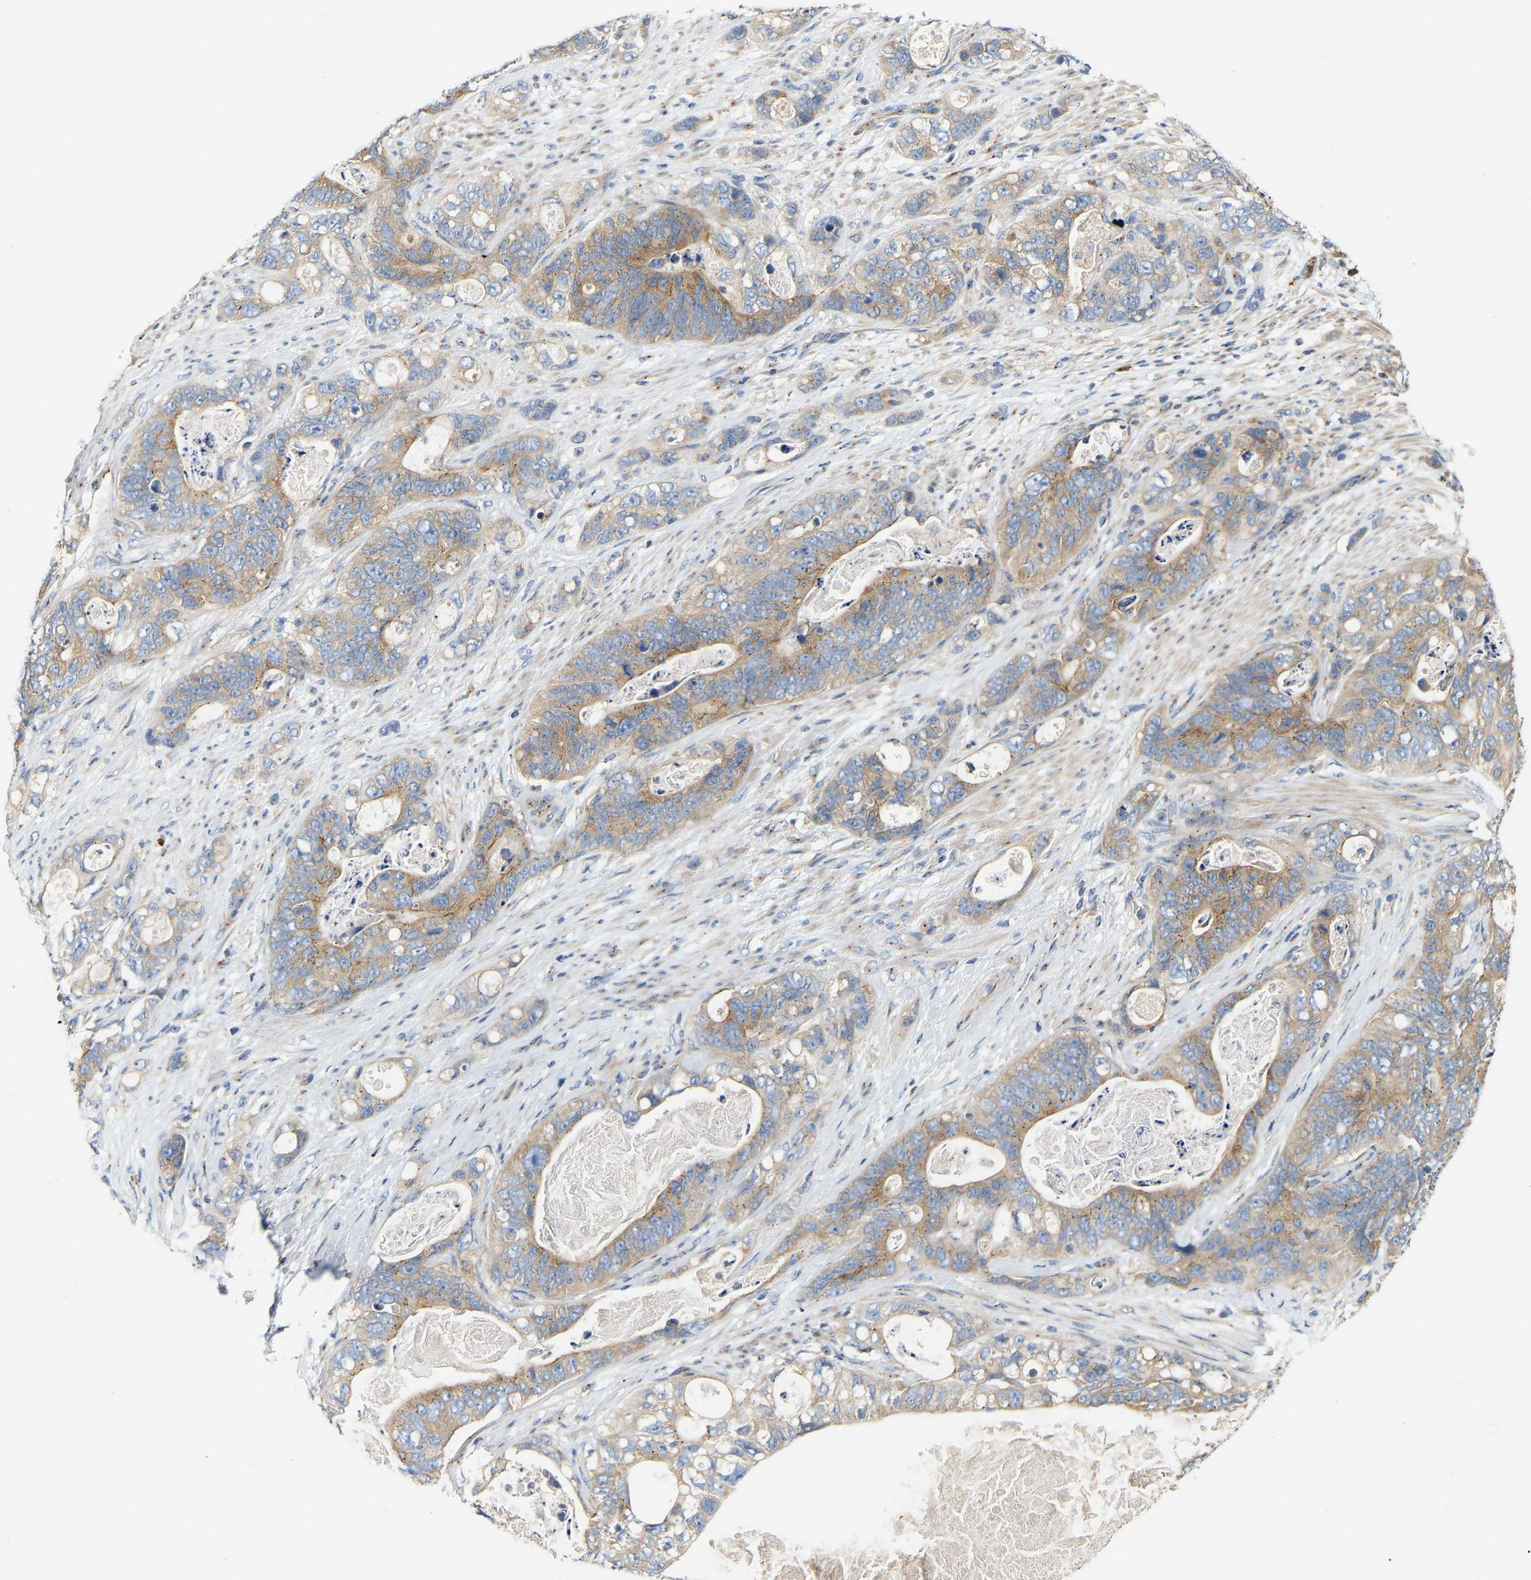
{"staining": {"intensity": "moderate", "quantity": ">75%", "location": "cytoplasmic/membranous"}, "tissue": "stomach cancer", "cell_type": "Tumor cells", "image_type": "cancer", "snomed": [{"axis": "morphology", "description": "Normal tissue, NOS"}, {"axis": "morphology", "description": "Adenocarcinoma, NOS"}, {"axis": "topography", "description": "Stomach"}], "caption": "Protein staining of stomach adenocarcinoma tissue reveals moderate cytoplasmic/membranous expression in approximately >75% of tumor cells.", "gene": "PCNT", "patient": {"sex": "female", "age": 89}}